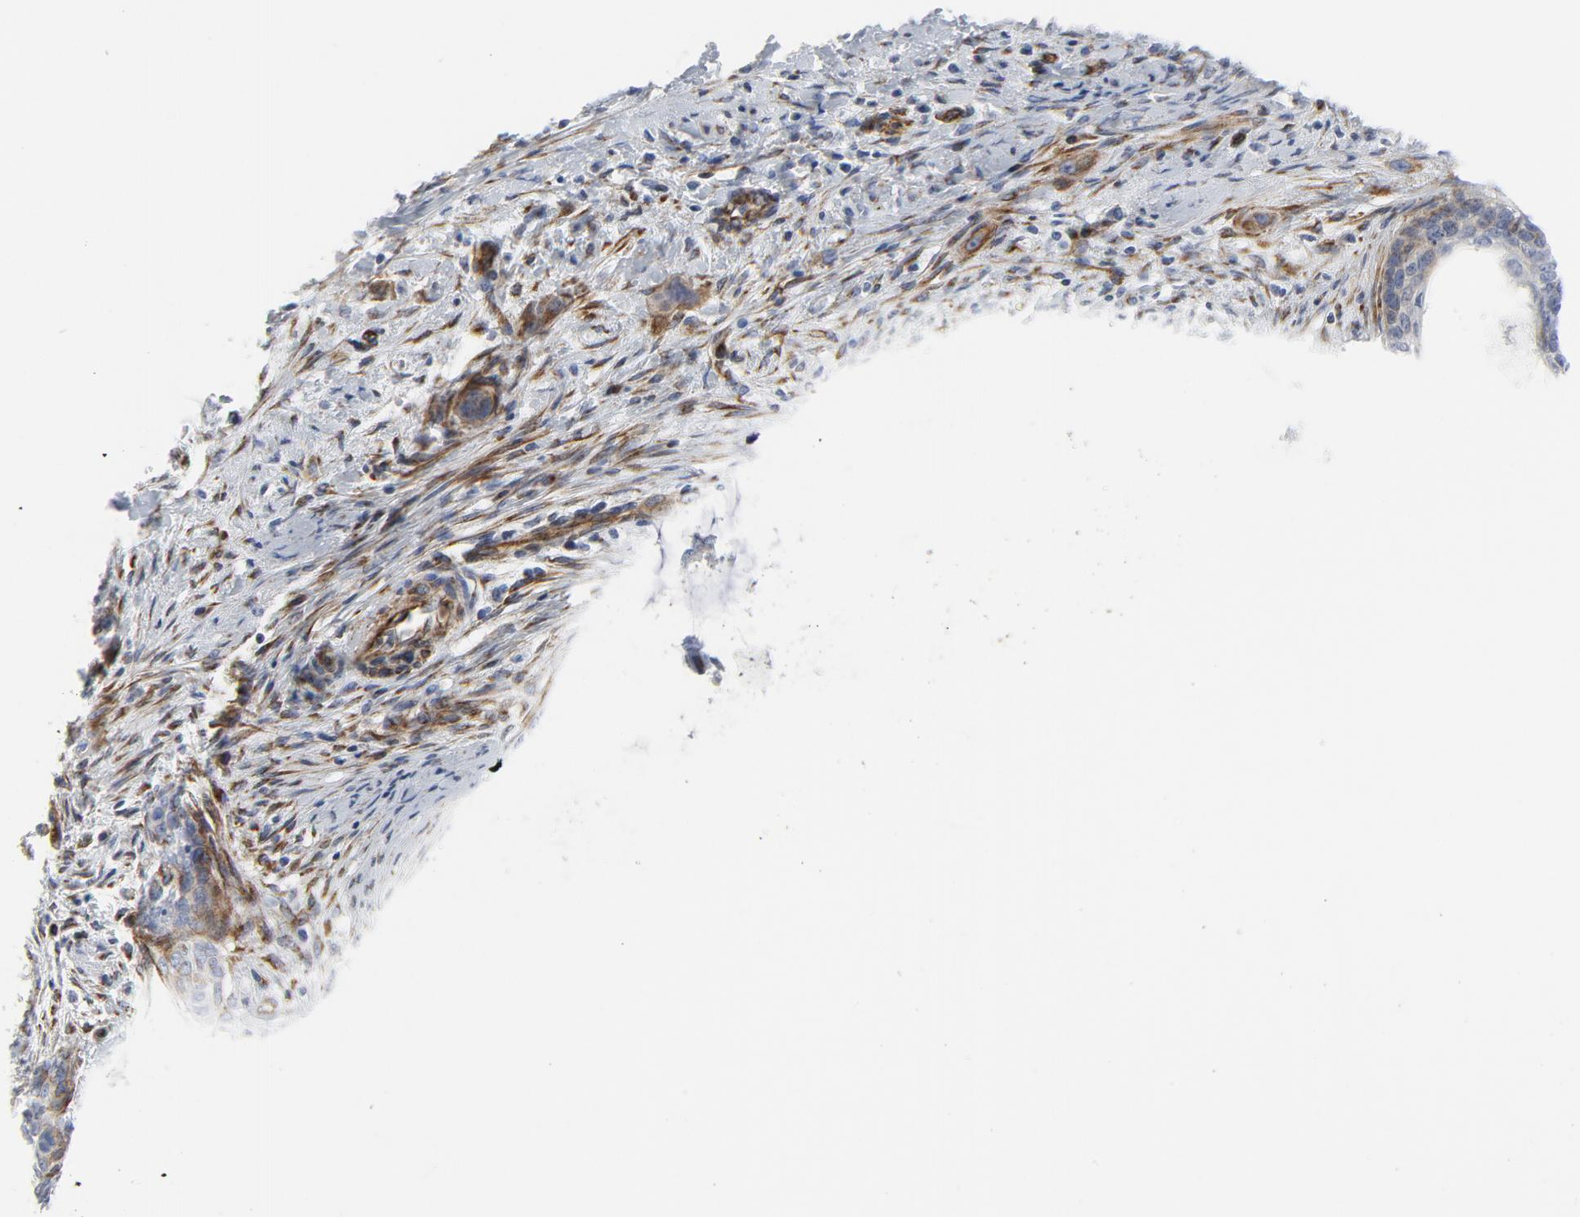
{"staining": {"intensity": "moderate", "quantity": "<25%", "location": "cytoplasmic/membranous"}, "tissue": "cervical cancer", "cell_type": "Tumor cells", "image_type": "cancer", "snomed": [{"axis": "morphology", "description": "Squamous cell carcinoma, NOS"}, {"axis": "topography", "description": "Cervix"}], "caption": "Immunohistochemical staining of squamous cell carcinoma (cervical) shows moderate cytoplasmic/membranous protein staining in approximately <25% of tumor cells.", "gene": "TUBB1", "patient": {"sex": "female", "age": 33}}